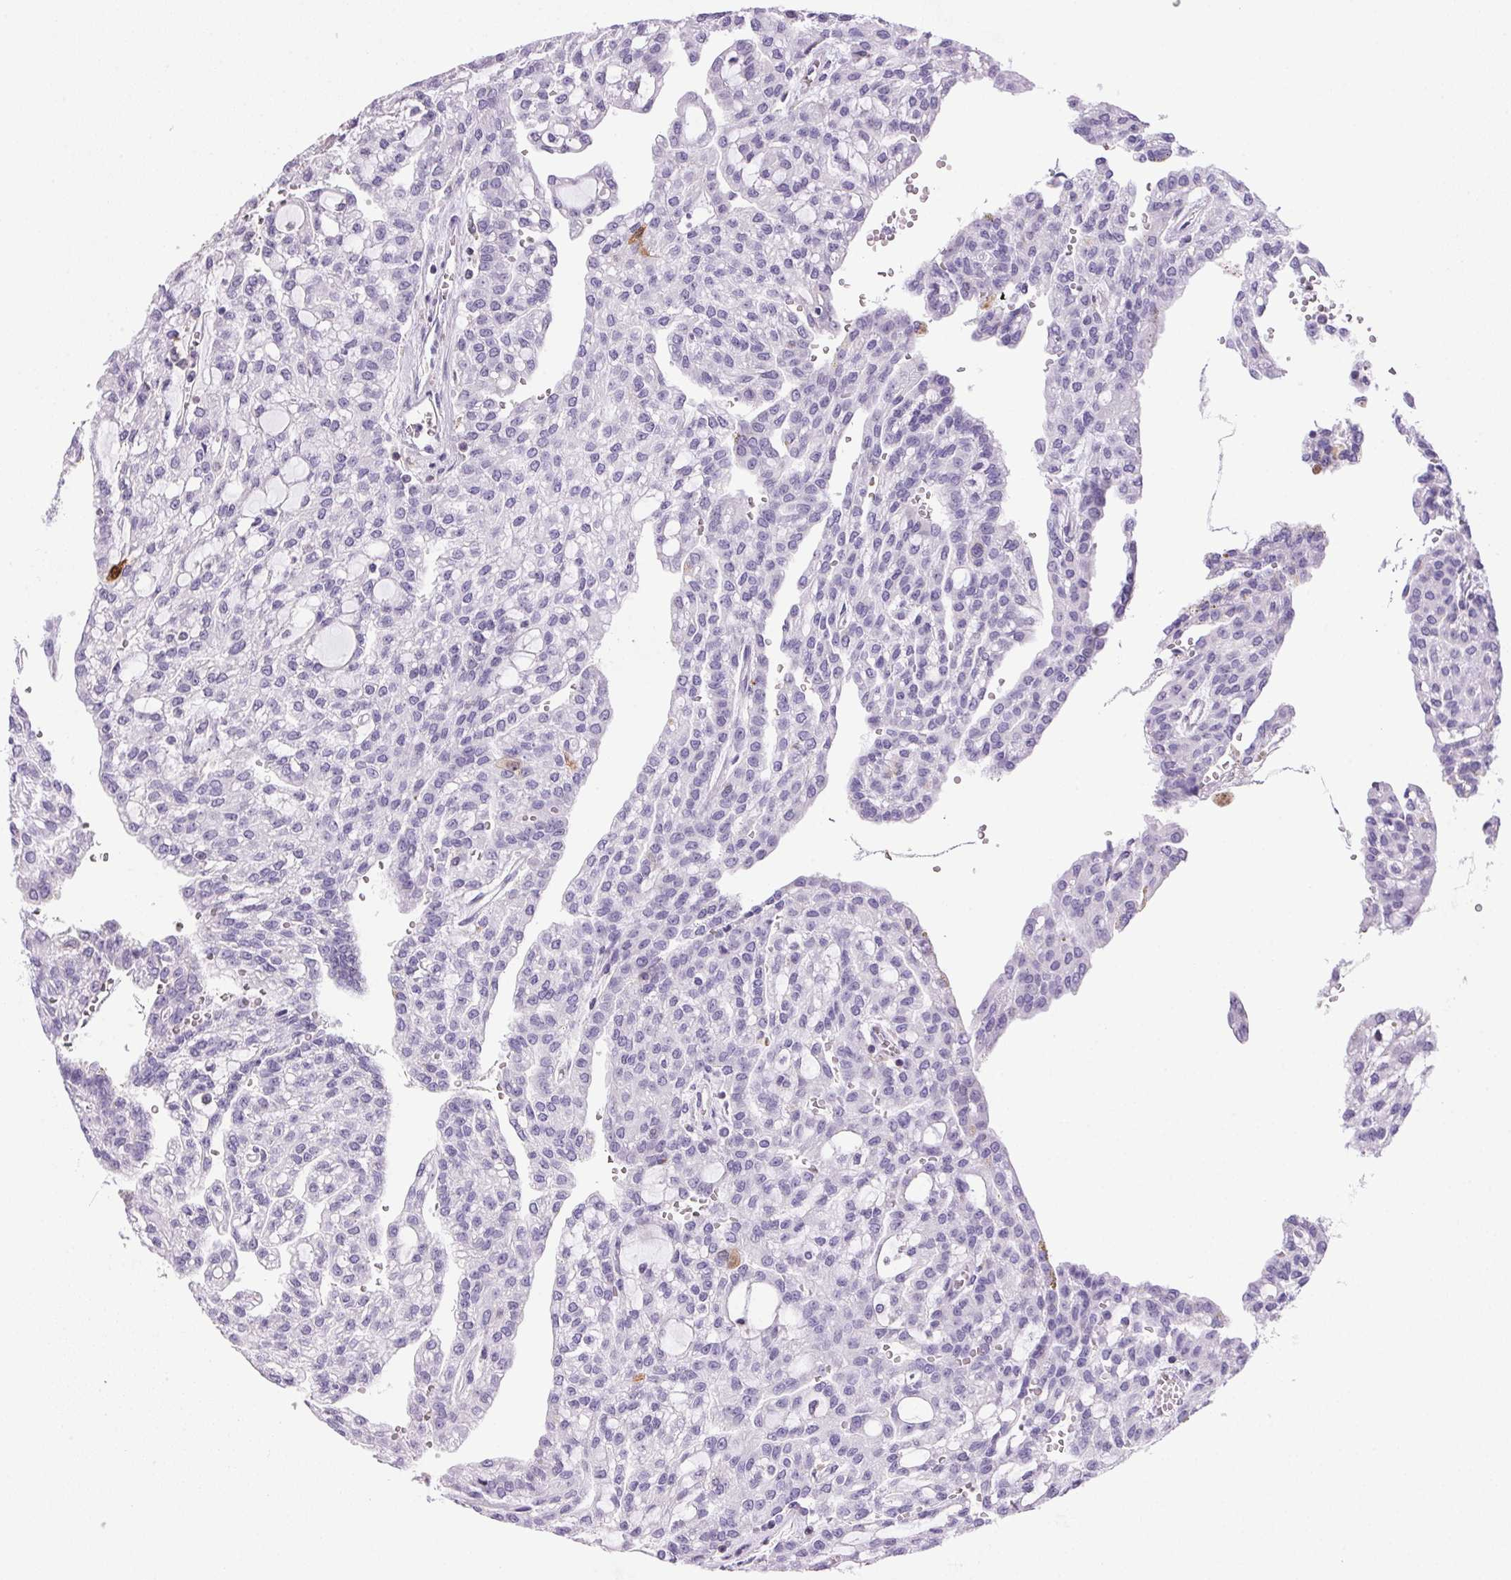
{"staining": {"intensity": "negative", "quantity": "none", "location": "none"}, "tissue": "renal cancer", "cell_type": "Tumor cells", "image_type": "cancer", "snomed": [{"axis": "morphology", "description": "Adenocarcinoma, NOS"}, {"axis": "topography", "description": "Kidney"}], "caption": "This image is of adenocarcinoma (renal) stained with immunohistochemistry (IHC) to label a protein in brown with the nuclei are counter-stained blue. There is no expression in tumor cells. (Stains: DAB IHC with hematoxylin counter stain, Microscopy: brightfield microscopy at high magnification).", "gene": "S100A2", "patient": {"sex": "male", "age": 63}}